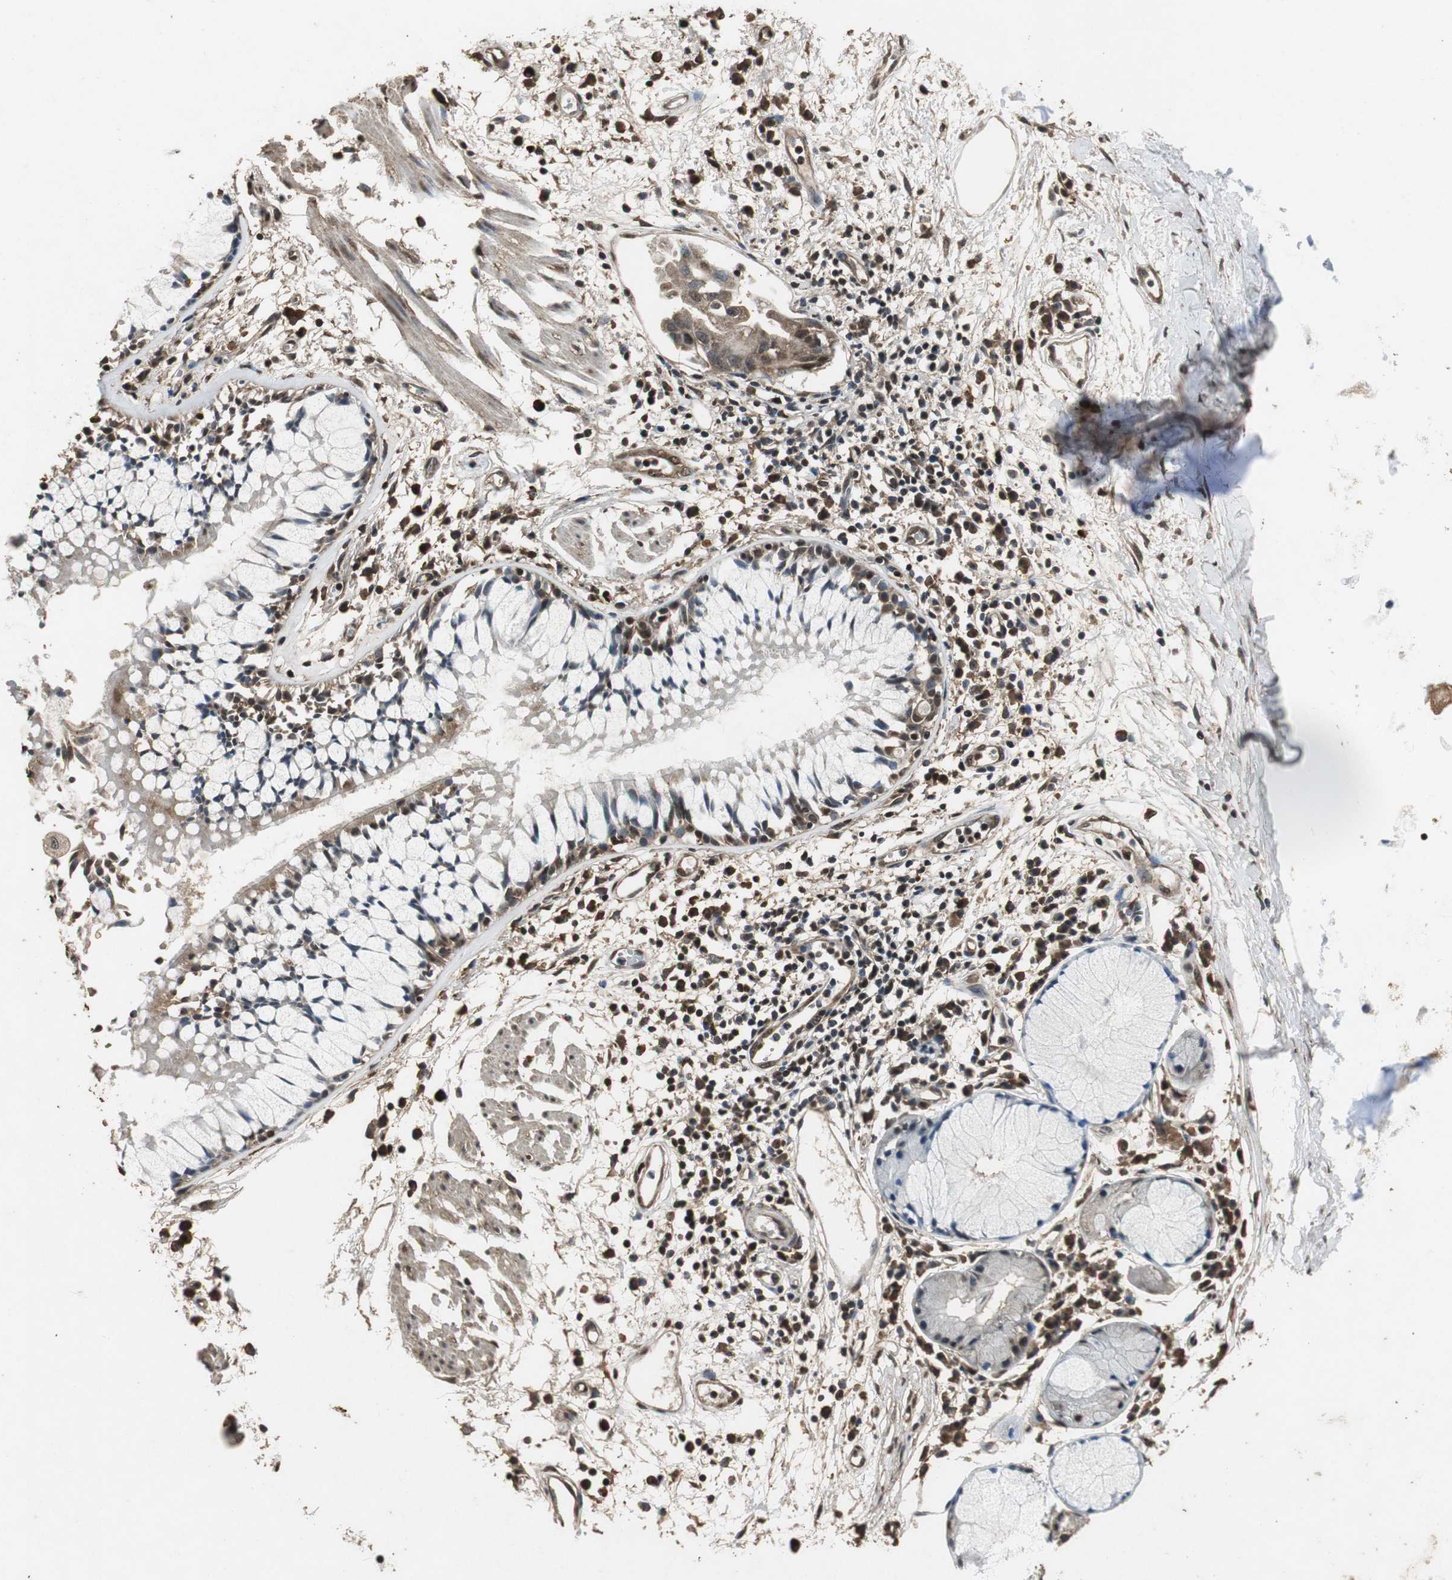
{"staining": {"intensity": "strong", "quantity": ">75%", "location": "cytoplasmic/membranous,nuclear"}, "tissue": "adipose tissue", "cell_type": "Adipocytes", "image_type": "normal", "snomed": [{"axis": "morphology", "description": "Normal tissue, NOS"}, {"axis": "morphology", "description": "Adenocarcinoma, NOS"}, {"axis": "topography", "description": "Cartilage tissue"}, {"axis": "topography", "description": "Bronchus"}, {"axis": "topography", "description": "Lung"}], "caption": "About >75% of adipocytes in normal human adipose tissue reveal strong cytoplasmic/membranous,nuclear protein expression as visualized by brown immunohistochemical staining.", "gene": "PPP1R13B", "patient": {"sex": "female", "age": 67}}